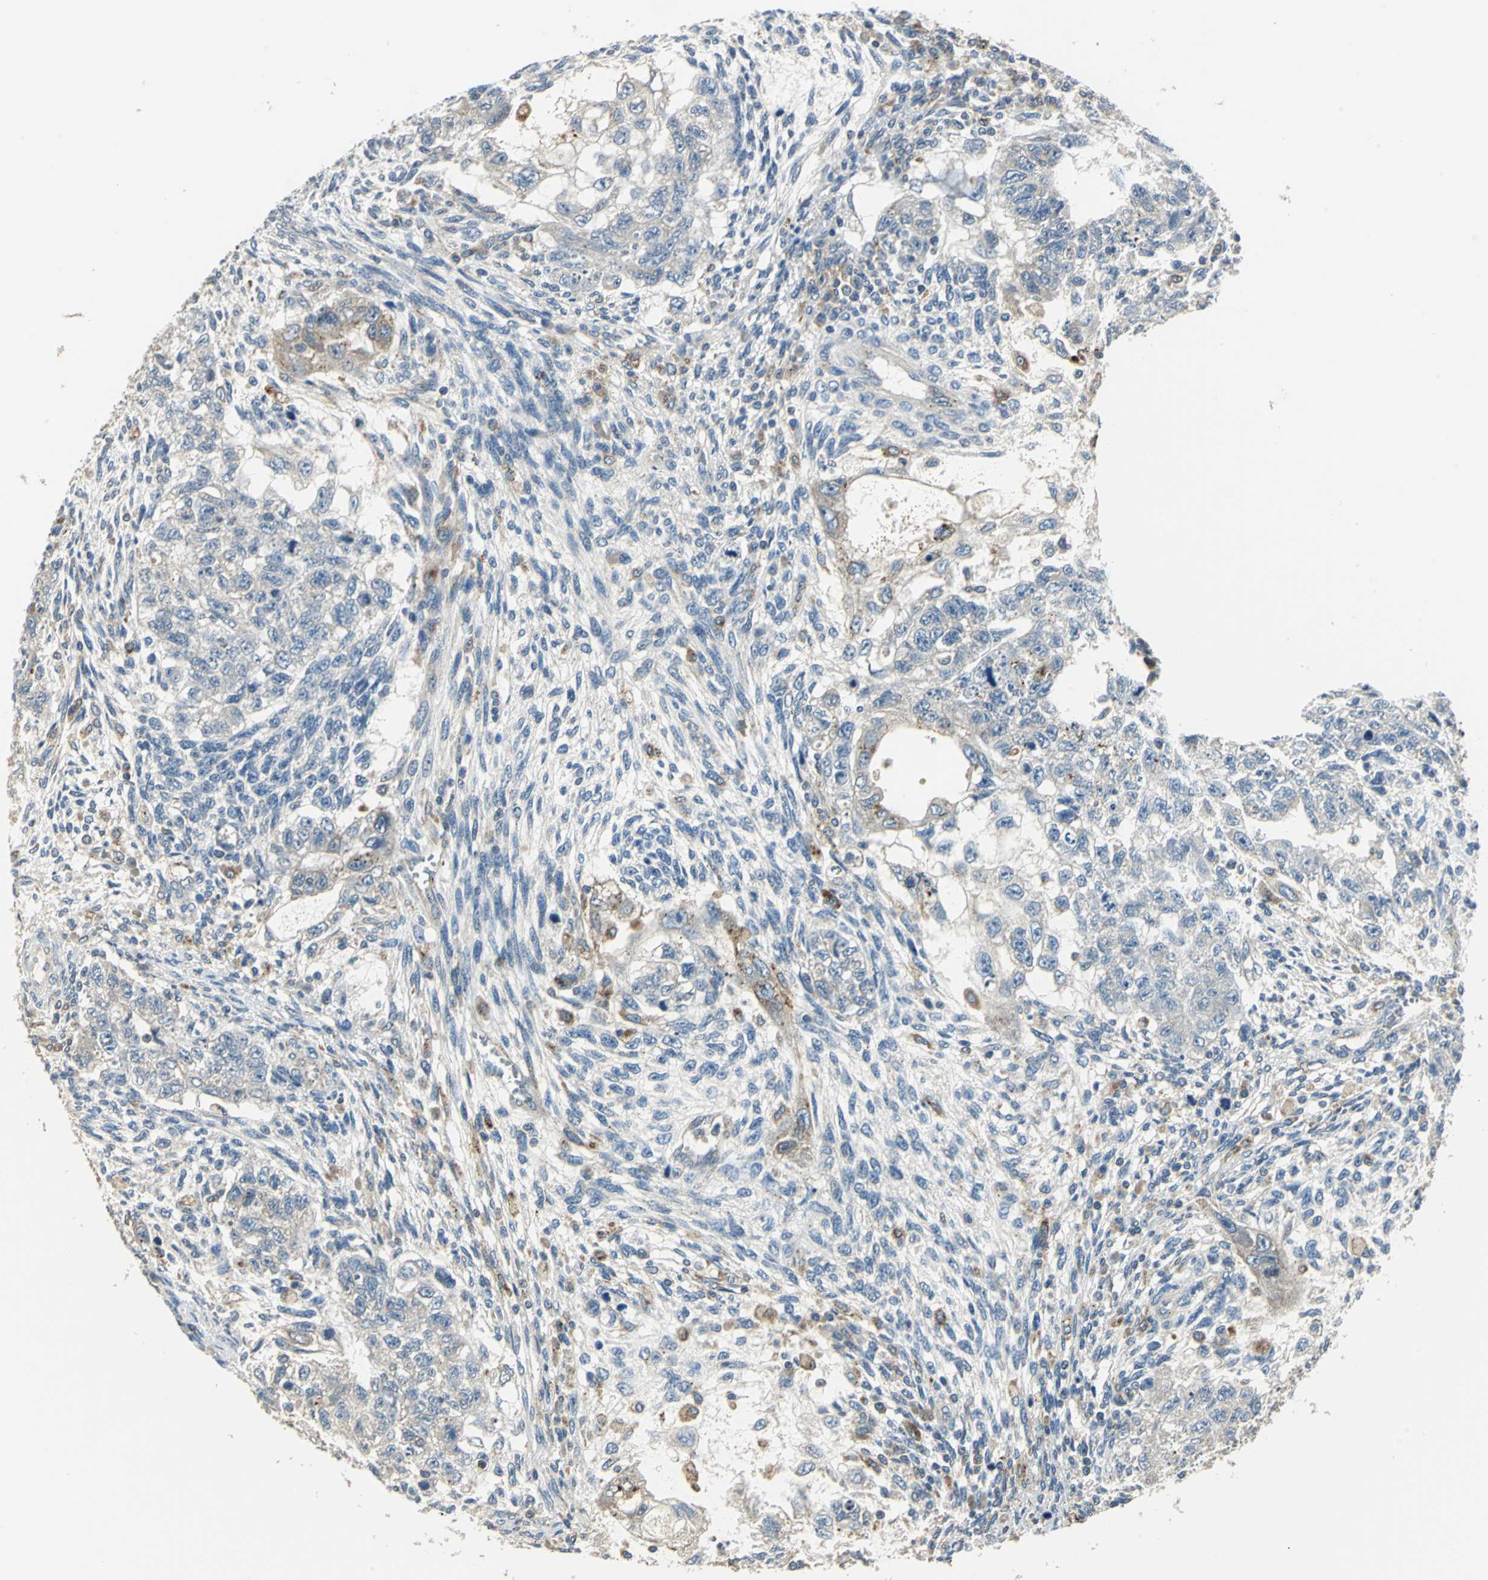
{"staining": {"intensity": "negative", "quantity": "none", "location": "none"}, "tissue": "testis cancer", "cell_type": "Tumor cells", "image_type": "cancer", "snomed": [{"axis": "morphology", "description": "Normal tissue, NOS"}, {"axis": "morphology", "description": "Carcinoma, Embryonal, NOS"}, {"axis": "topography", "description": "Testis"}], "caption": "High magnification brightfield microscopy of embryonal carcinoma (testis) stained with DAB (brown) and counterstained with hematoxylin (blue): tumor cells show no significant positivity.", "gene": "NIT1", "patient": {"sex": "male", "age": 36}}